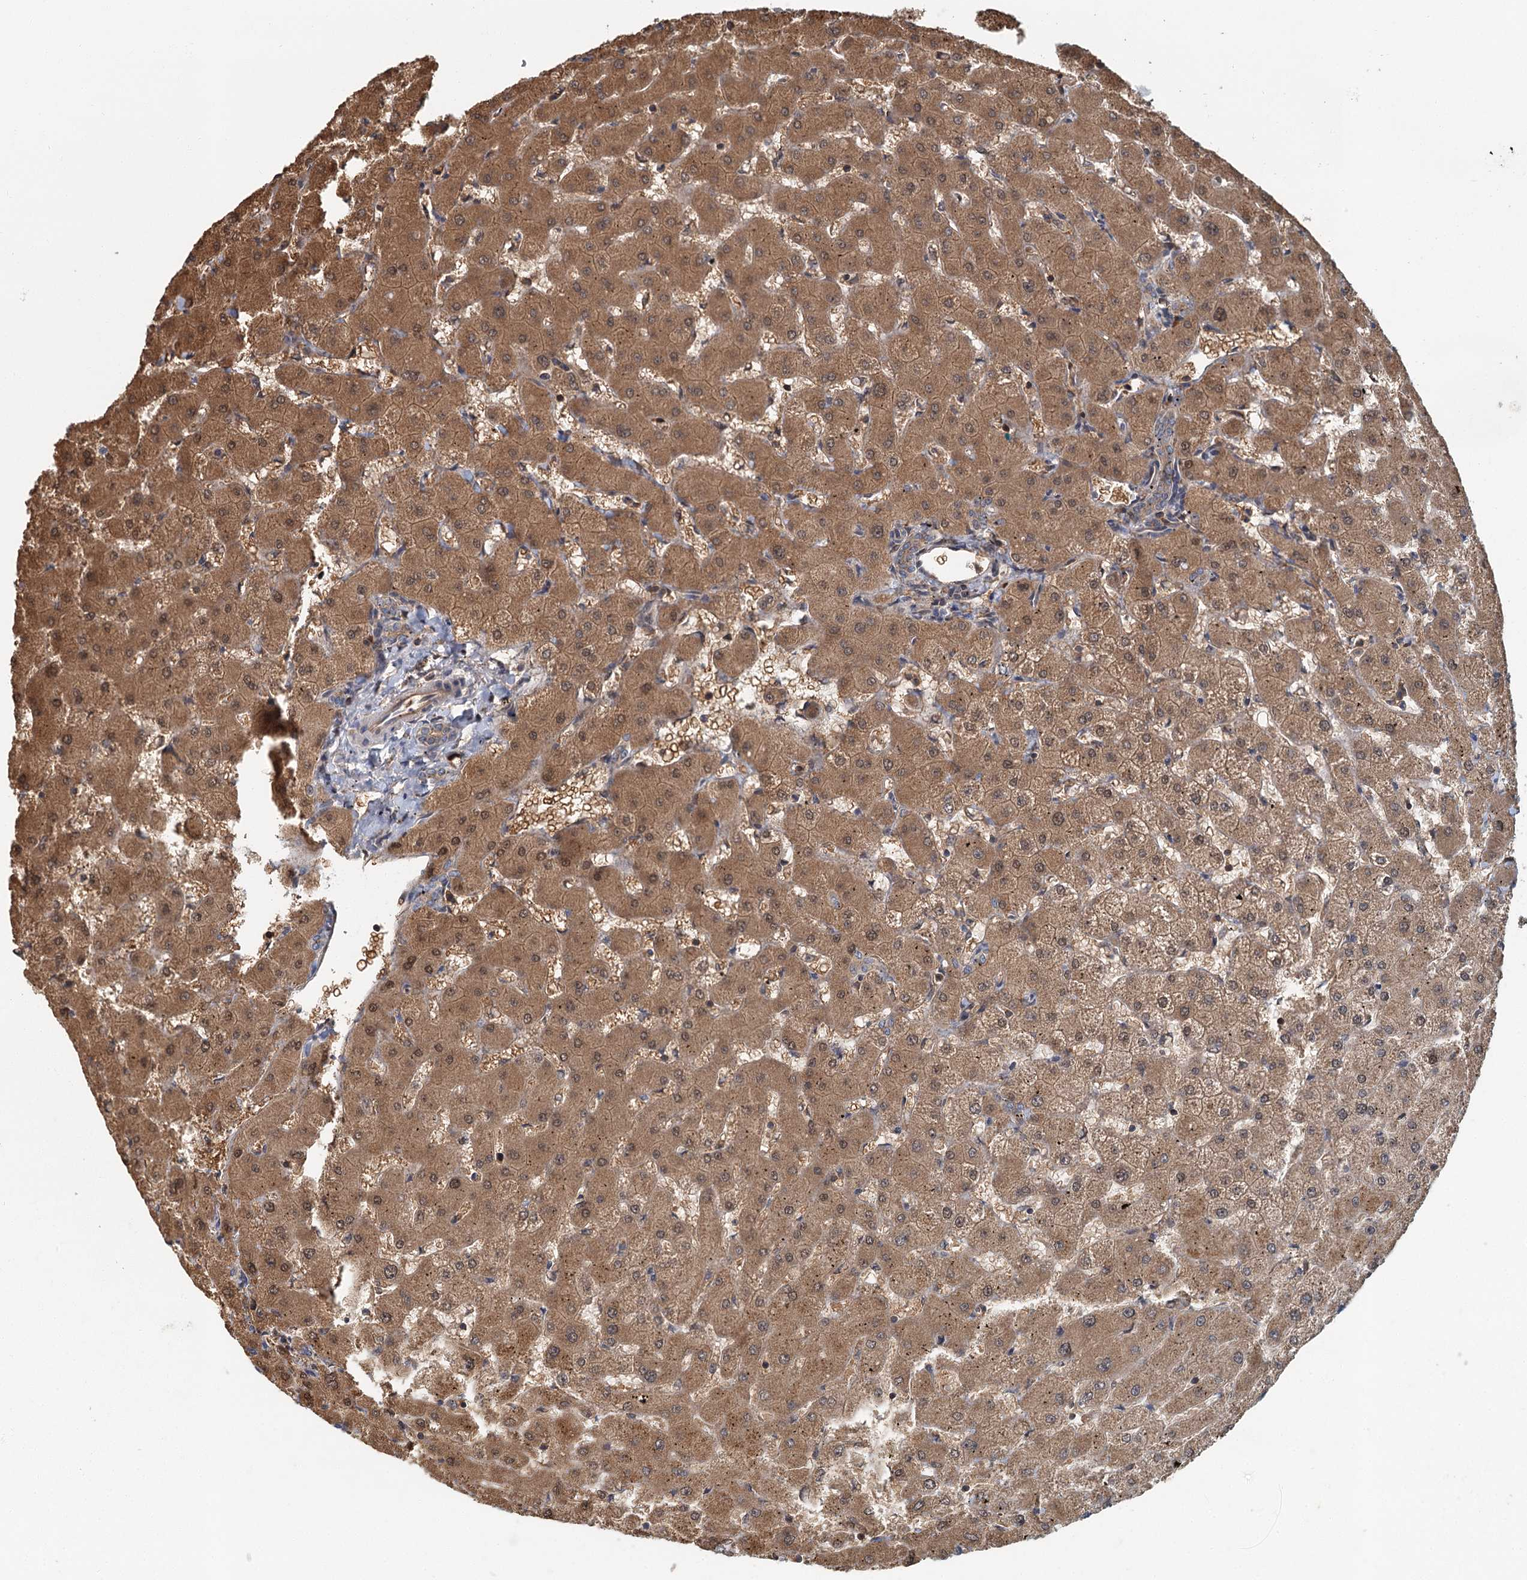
{"staining": {"intensity": "weak", "quantity": ">75%", "location": "cytoplasmic/membranous"}, "tissue": "liver", "cell_type": "Cholangiocytes", "image_type": "normal", "snomed": [{"axis": "morphology", "description": "Normal tissue, NOS"}, {"axis": "topography", "description": "Liver"}], "caption": "Brown immunohistochemical staining in unremarkable liver displays weak cytoplasmic/membranous staining in about >75% of cholangiocytes. (Stains: DAB (3,3'-diaminobenzidine) in brown, nuclei in blue, Microscopy: brightfield microscopy at high magnification).", "gene": "ZNF527", "patient": {"sex": "female", "age": 63}}